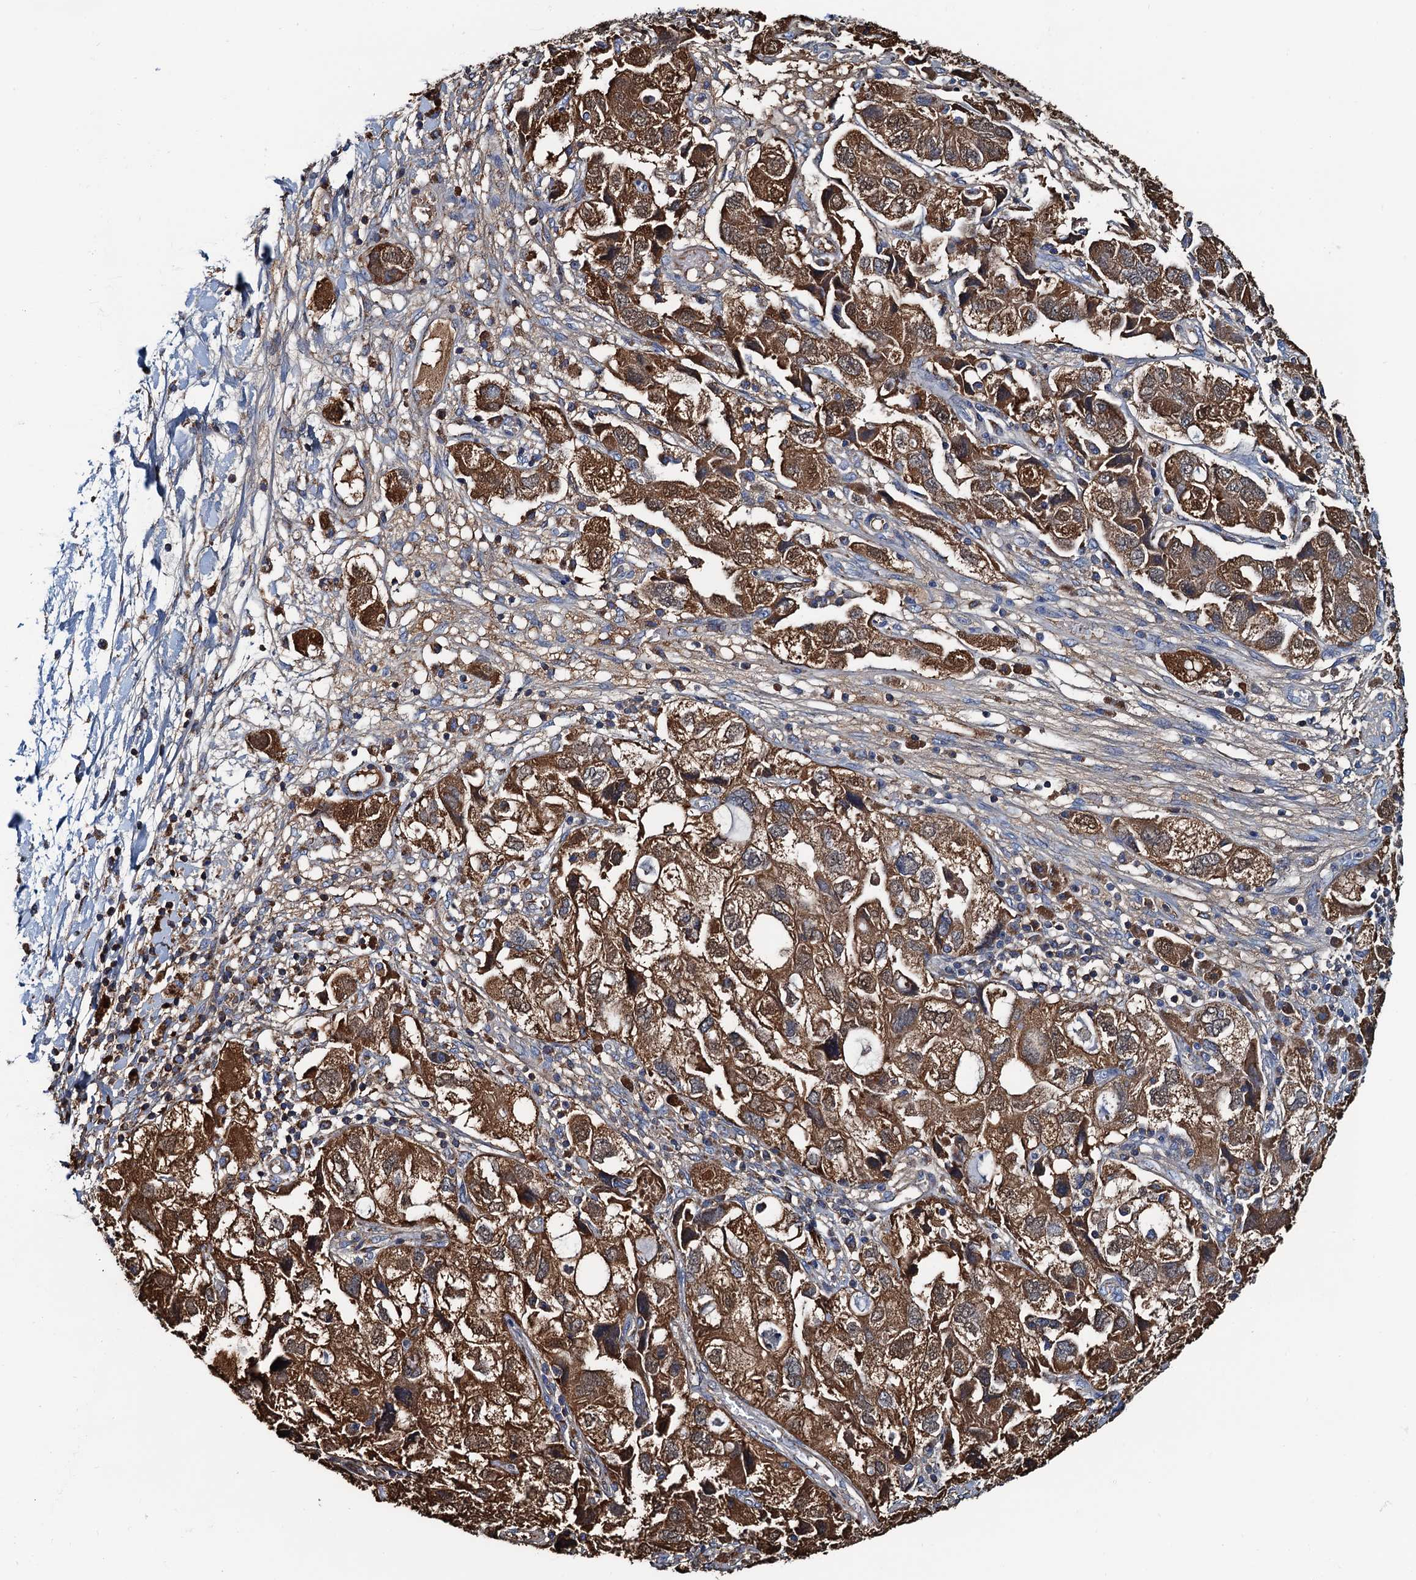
{"staining": {"intensity": "strong", "quantity": ">75%", "location": "cytoplasmic/membranous"}, "tissue": "ovarian cancer", "cell_type": "Tumor cells", "image_type": "cancer", "snomed": [{"axis": "morphology", "description": "Carcinoma, NOS"}, {"axis": "morphology", "description": "Cystadenocarcinoma, serous, NOS"}, {"axis": "topography", "description": "Ovary"}], "caption": "Immunohistochemistry (IHC) micrograph of ovarian cancer stained for a protein (brown), which exhibits high levels of strong cytoplasmic/membranous staining in about >75% of tumor cells.", "gene": "AAGAB", "patient": {"sex": "female", "age": 69}}